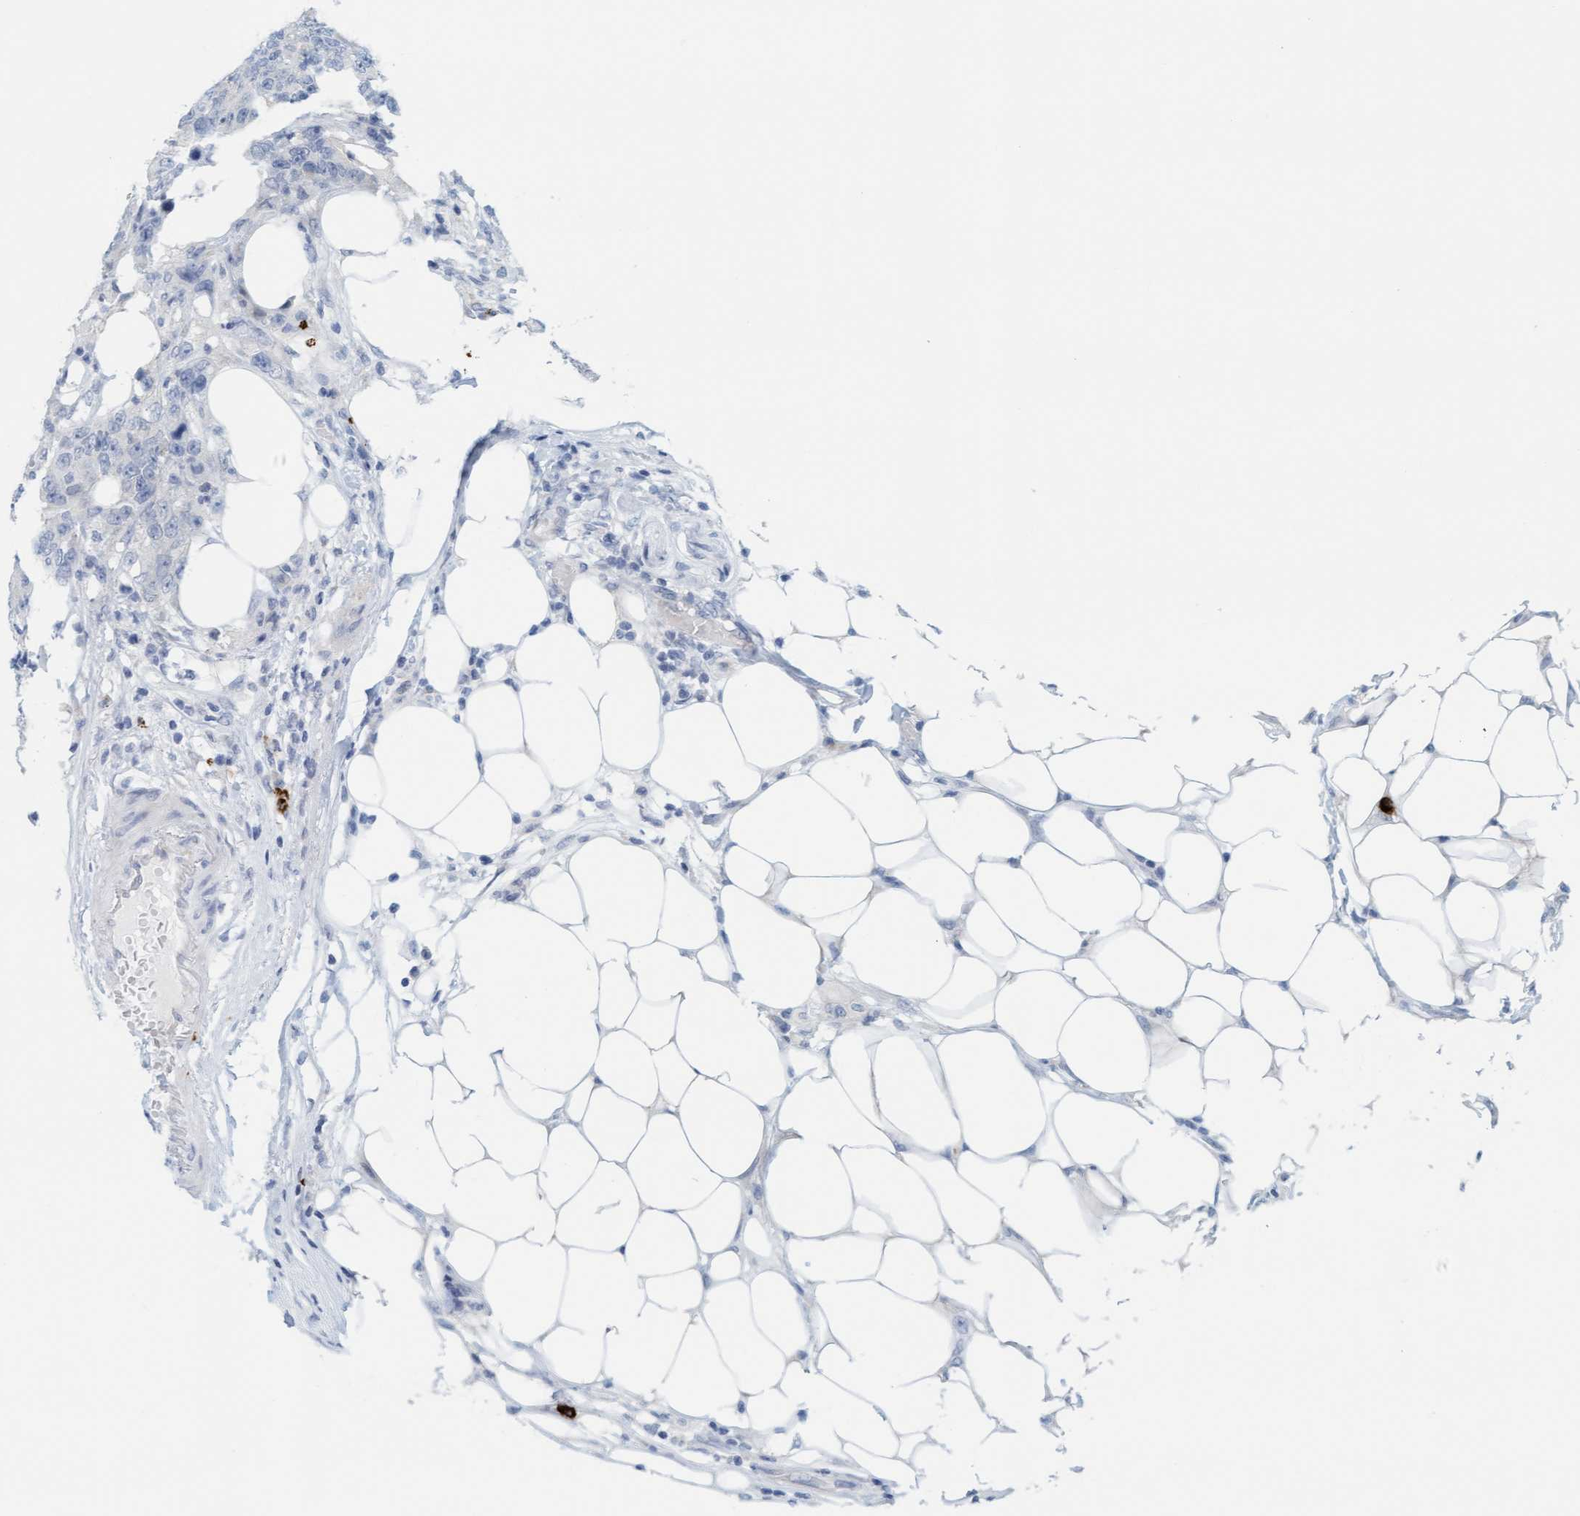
{"staining": {"intensity": "negative", "quantity": "none", "location": "none"}, "tissue": "colorectal cancer", "cell_type": "Tumor cells", "image_type": "cancer", "snomed": [{"axis": "morphology", "description": "Adenocarcinoma, NOS"}, {"axis": "topography", "description": "Colon"}], "caption": "The IHC histopathology image has no significant expression in tumor cells of adenocarcinoma (colorectal) tissue.", "gene": "CPA3", "patient": {"sex": "female", "age": 86}}